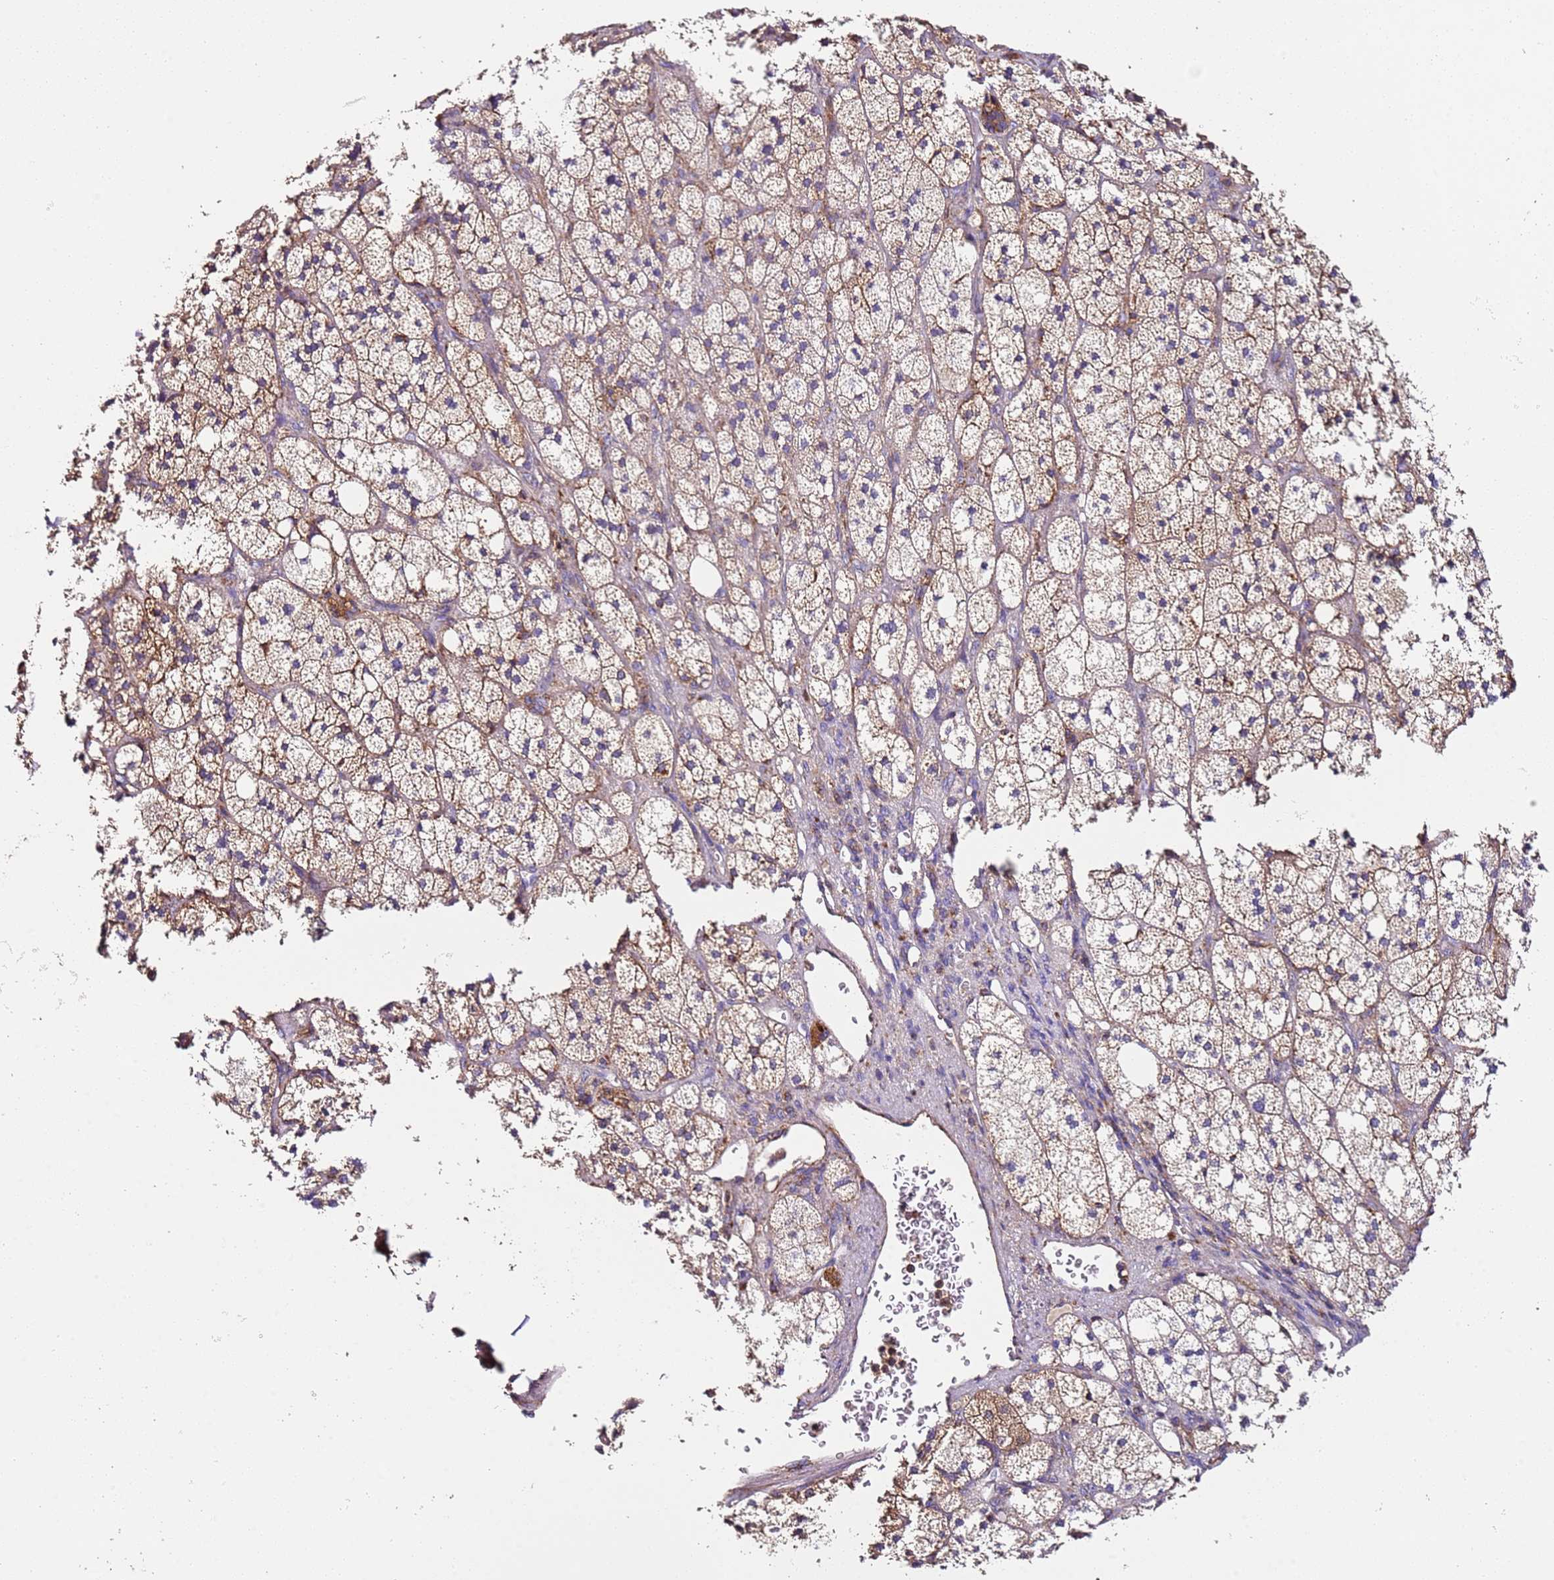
{"staining": {"intensity": "moderate", "quantity": "25%-75%", "location": "cytoplasmic/membranous"}, "tissue": "adrenal gland", "cell_type": "Glandular cells", "image_type": "normal", "snomed": [{"axis": "morphology", "description": "Normal tissue, NOS"}, {"axis": "topography", "description": "Adrenal gland"}], "caption": "Adrenal gland stained with immunohistochemistry (IHC) shows moderate cytoplasmic/membranous expression in approximately 25%-75% of glandular cells.", "gene": "RMND5A", "patient": {"sex": "male", "age": 61}}